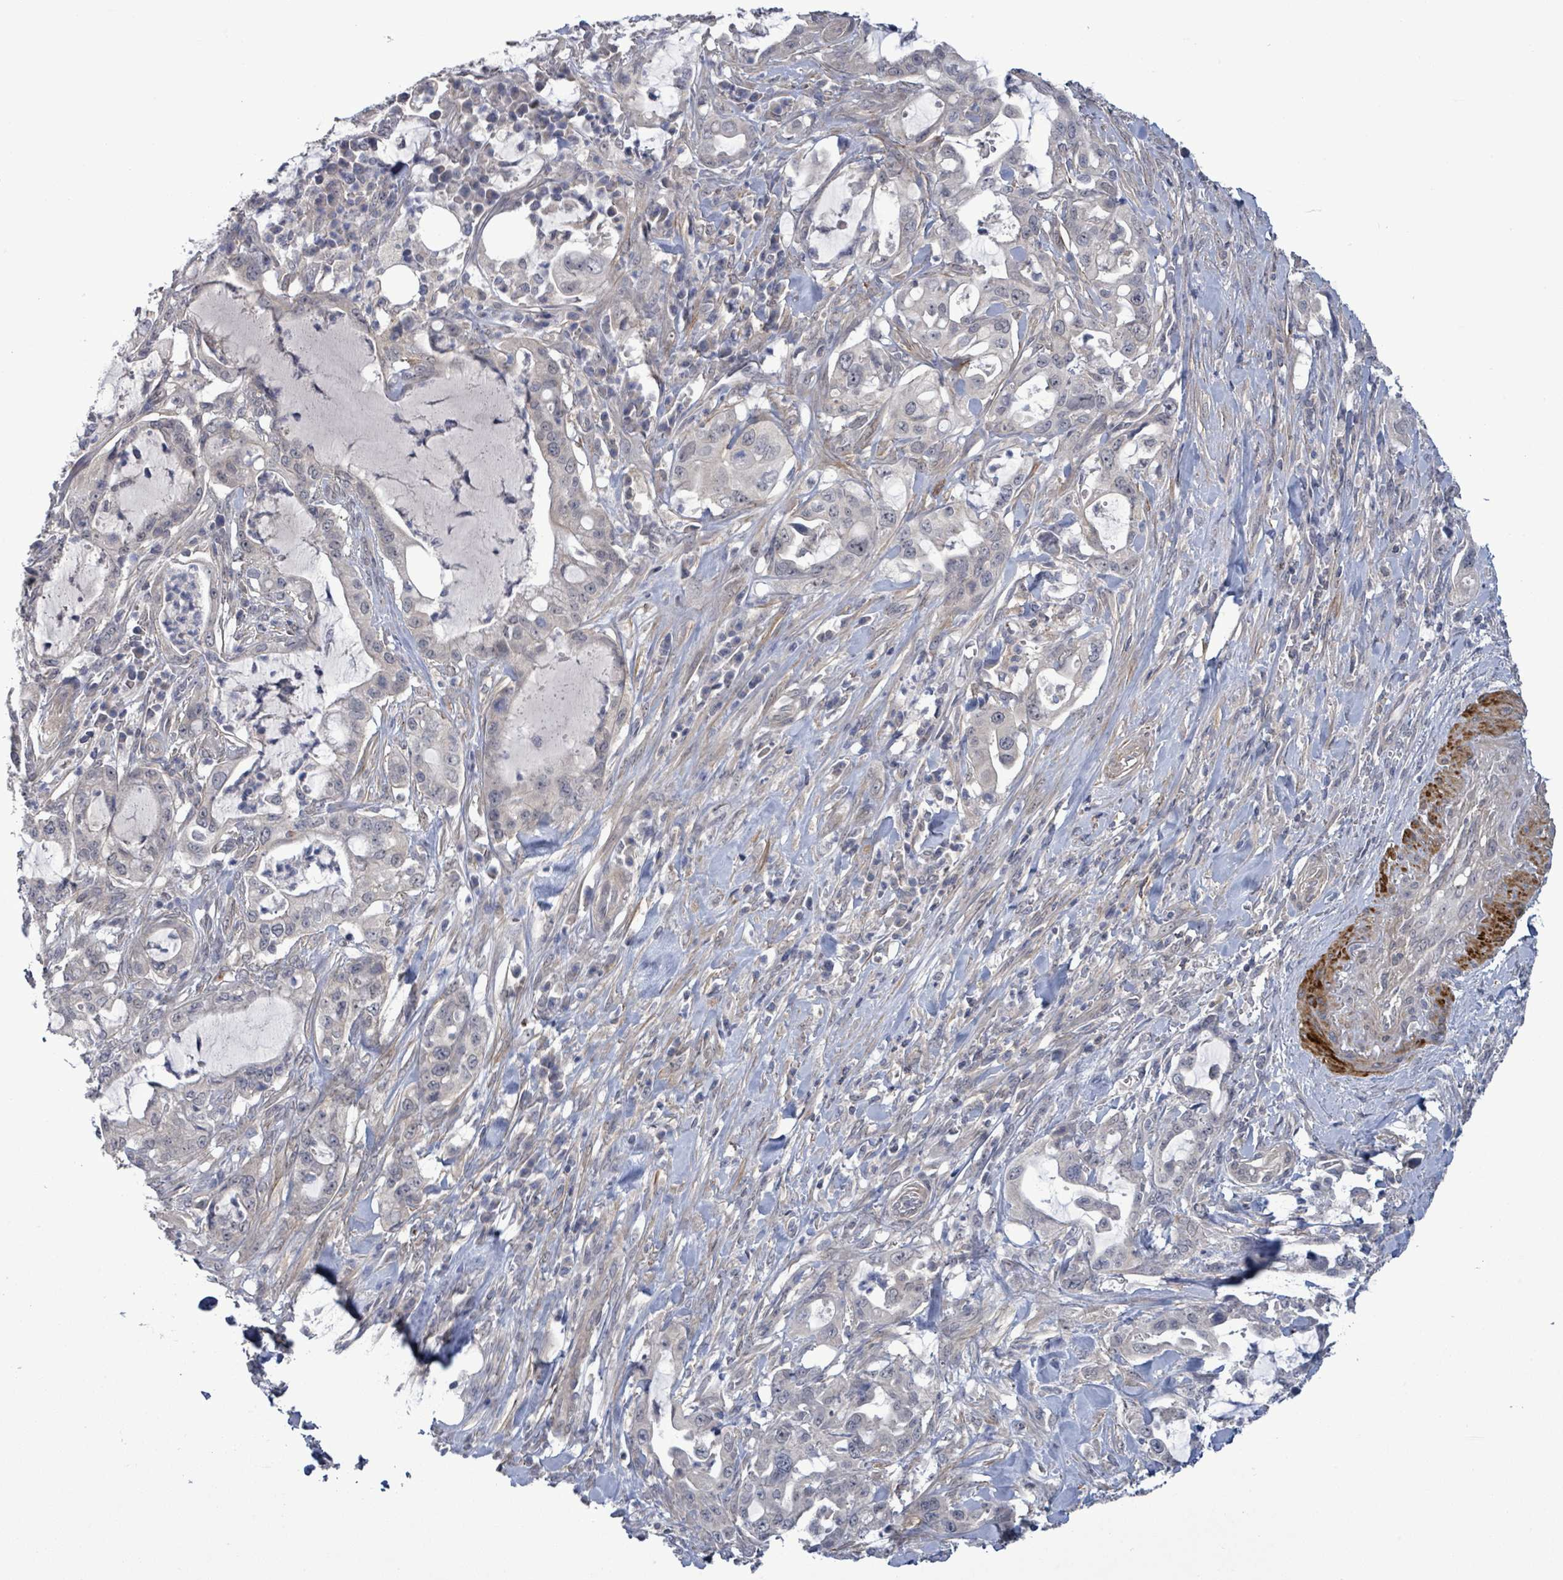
{"staining": {"intensity": "negative", "quantity": "none", "location": "none"}, "tissue": "pancreatic cancer", "cell_type": "Tumor cells", "image_type": "cancer", "snomed": [{"axis": "morphology", "description": "Adenocarcinoma, NOS"}, {"axis": "topography", "description": "Pancreas"}], "caption": "The photomicrograph exhibits no staining of tumor cells in adenocarcinoma (pancreatic).", "gene": "AMMECR1", "patient": {"sex": "female", "age": 61}}